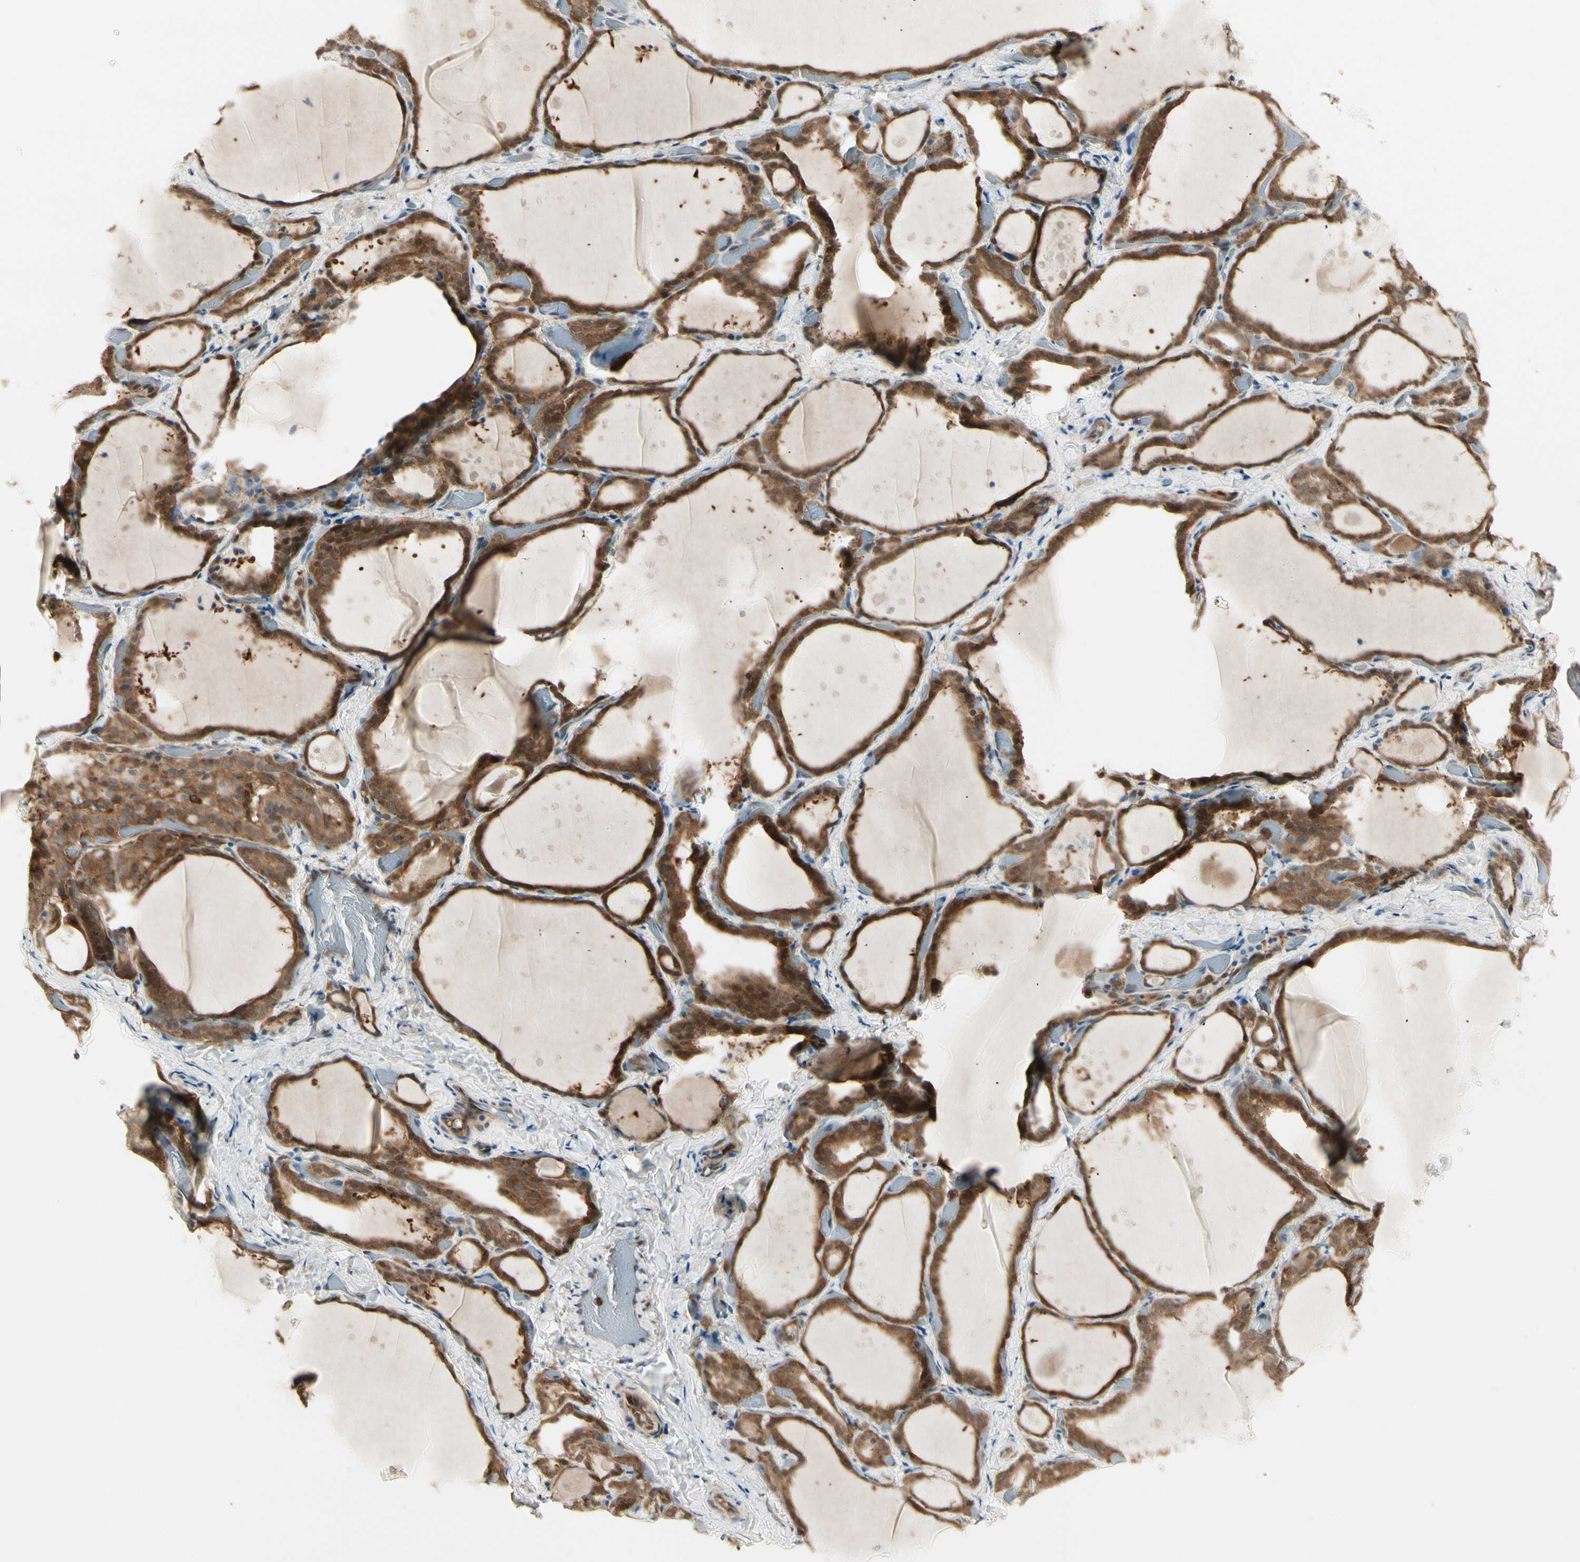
{"staining": {"intensity": "strong", "quantity": ">75%", "location": "cytoplasmic/membranous"}, "tissue": "thyroid gland", "cell_type": "Glandular cells", "image_type": "normal", "snomed": [{"axis": "morphology", "description": "Normal tissue, NOS"}, {"axis": "topography", "description": "Thyroid gland"}], "caption": "The micrograph reveals staining of benign thyroid gland, revealing strong cytoplasmic/membranous protein positivity (brown color) within glandular cells. The protein is stained brown, and the nuclei are stained in blue (DAB (3,3'-diaminobenzidine) IHC with brightfield microscopy, high magnification).", "gene": "OXSR1", "patient": {"sex": "female", "age": 44}}